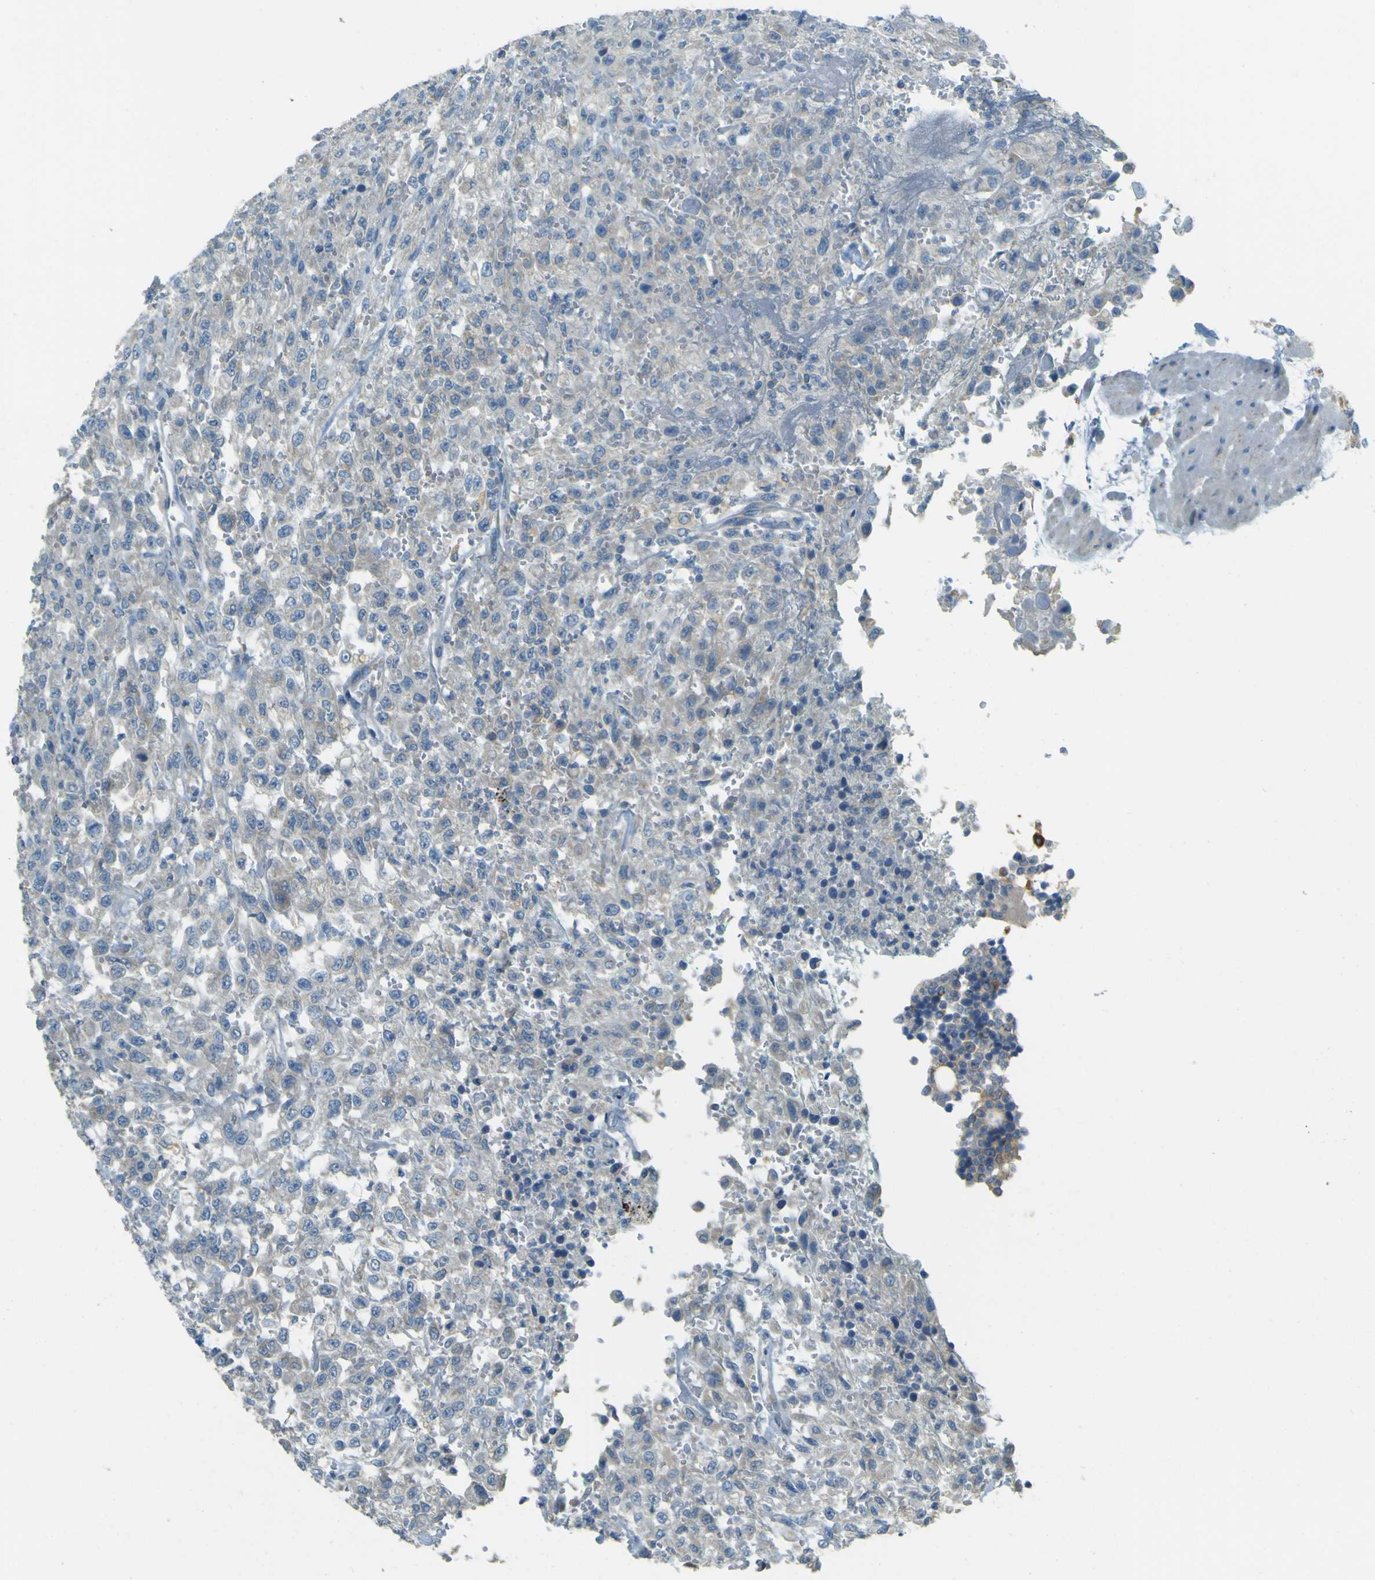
{"staining": {"intensity": "negative", "quantity": "none", "location": "none"}, "tissue": "urothelial cancer", "cell_type": "Tumor cells", "image_type": "cancer", "snomed": [{"axis": "morphology", "description": "Urothelial carcinoma, High grade"}, {"axis": "topography", "description": "Urinary bladder"}], "caption": "IHC image of neoplastic tissue: human high-grade urothelial carcinoma stained with DAB displays no significant protein positivity in tumor cells.", "gene": "FKTN", "patient": {"sex": "male", "age": 46}}